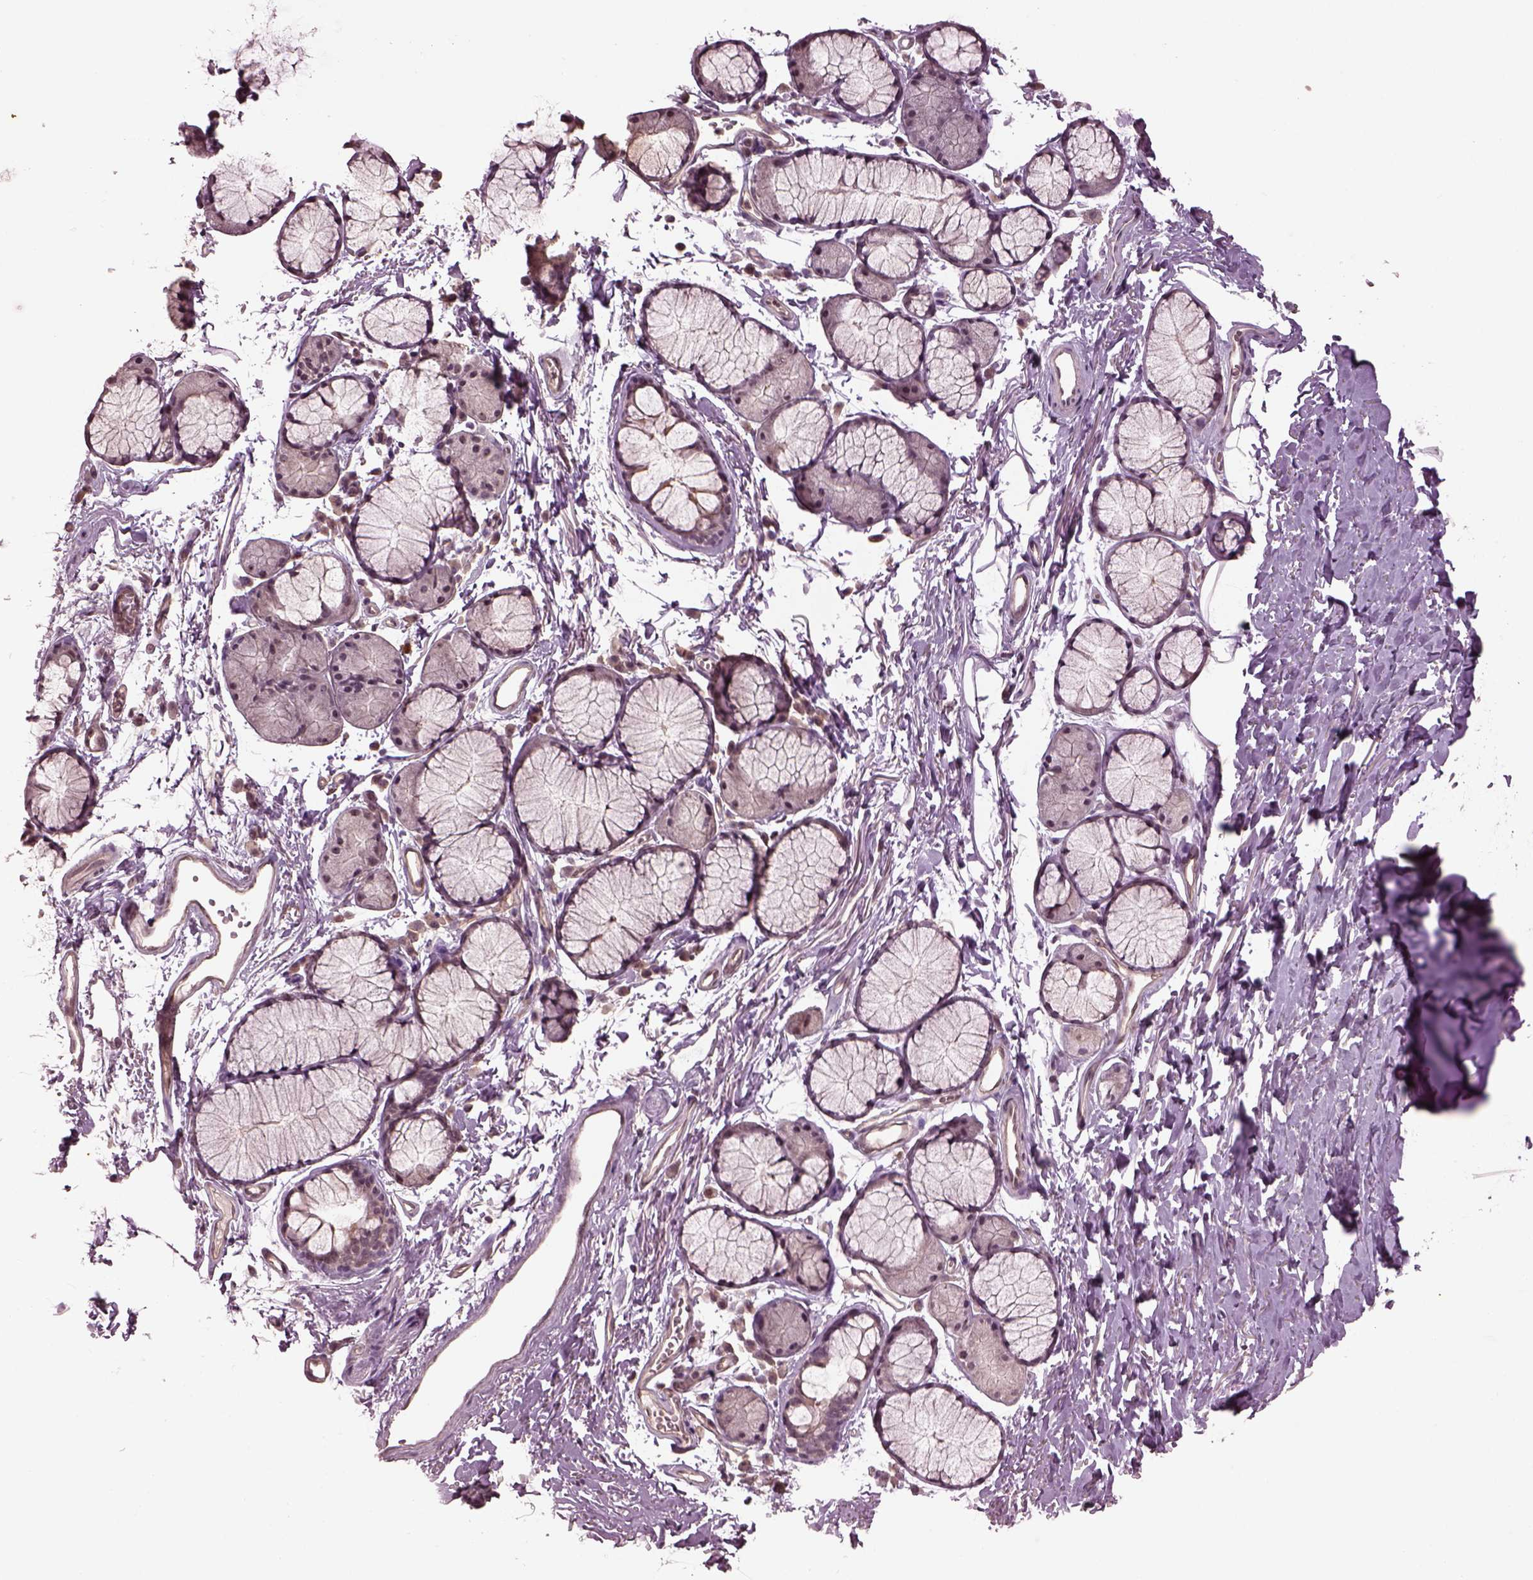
{"staining": {"intensity": "negative", "quantity": "none", "location": "none"}, "tissue": "adipose tissue", "cell_type": "Adipocytes", "image_type": "normal", "snomed": [{"axis": "morphology", "description": "Normal tissue, NOS"}, {"axis": "topography", "description": "Cartilage tissue"}, {"axis": "topography", "description": "Bronchus"}], "caption": "Immunohistochemistry (IHC) micrograph of normal adipose tissue: adipose tissue stained with DAB reveals no significant protein expression in adipocytes. (Stains: DAB (3,3'-diaminobenzidine) immunohistochemistry with hematoxylin counter stain, Microscopy: brightfield microscopy at high magnification).", "gene": "GNRH1", "patient": {"sex": "female", "age": 79}}